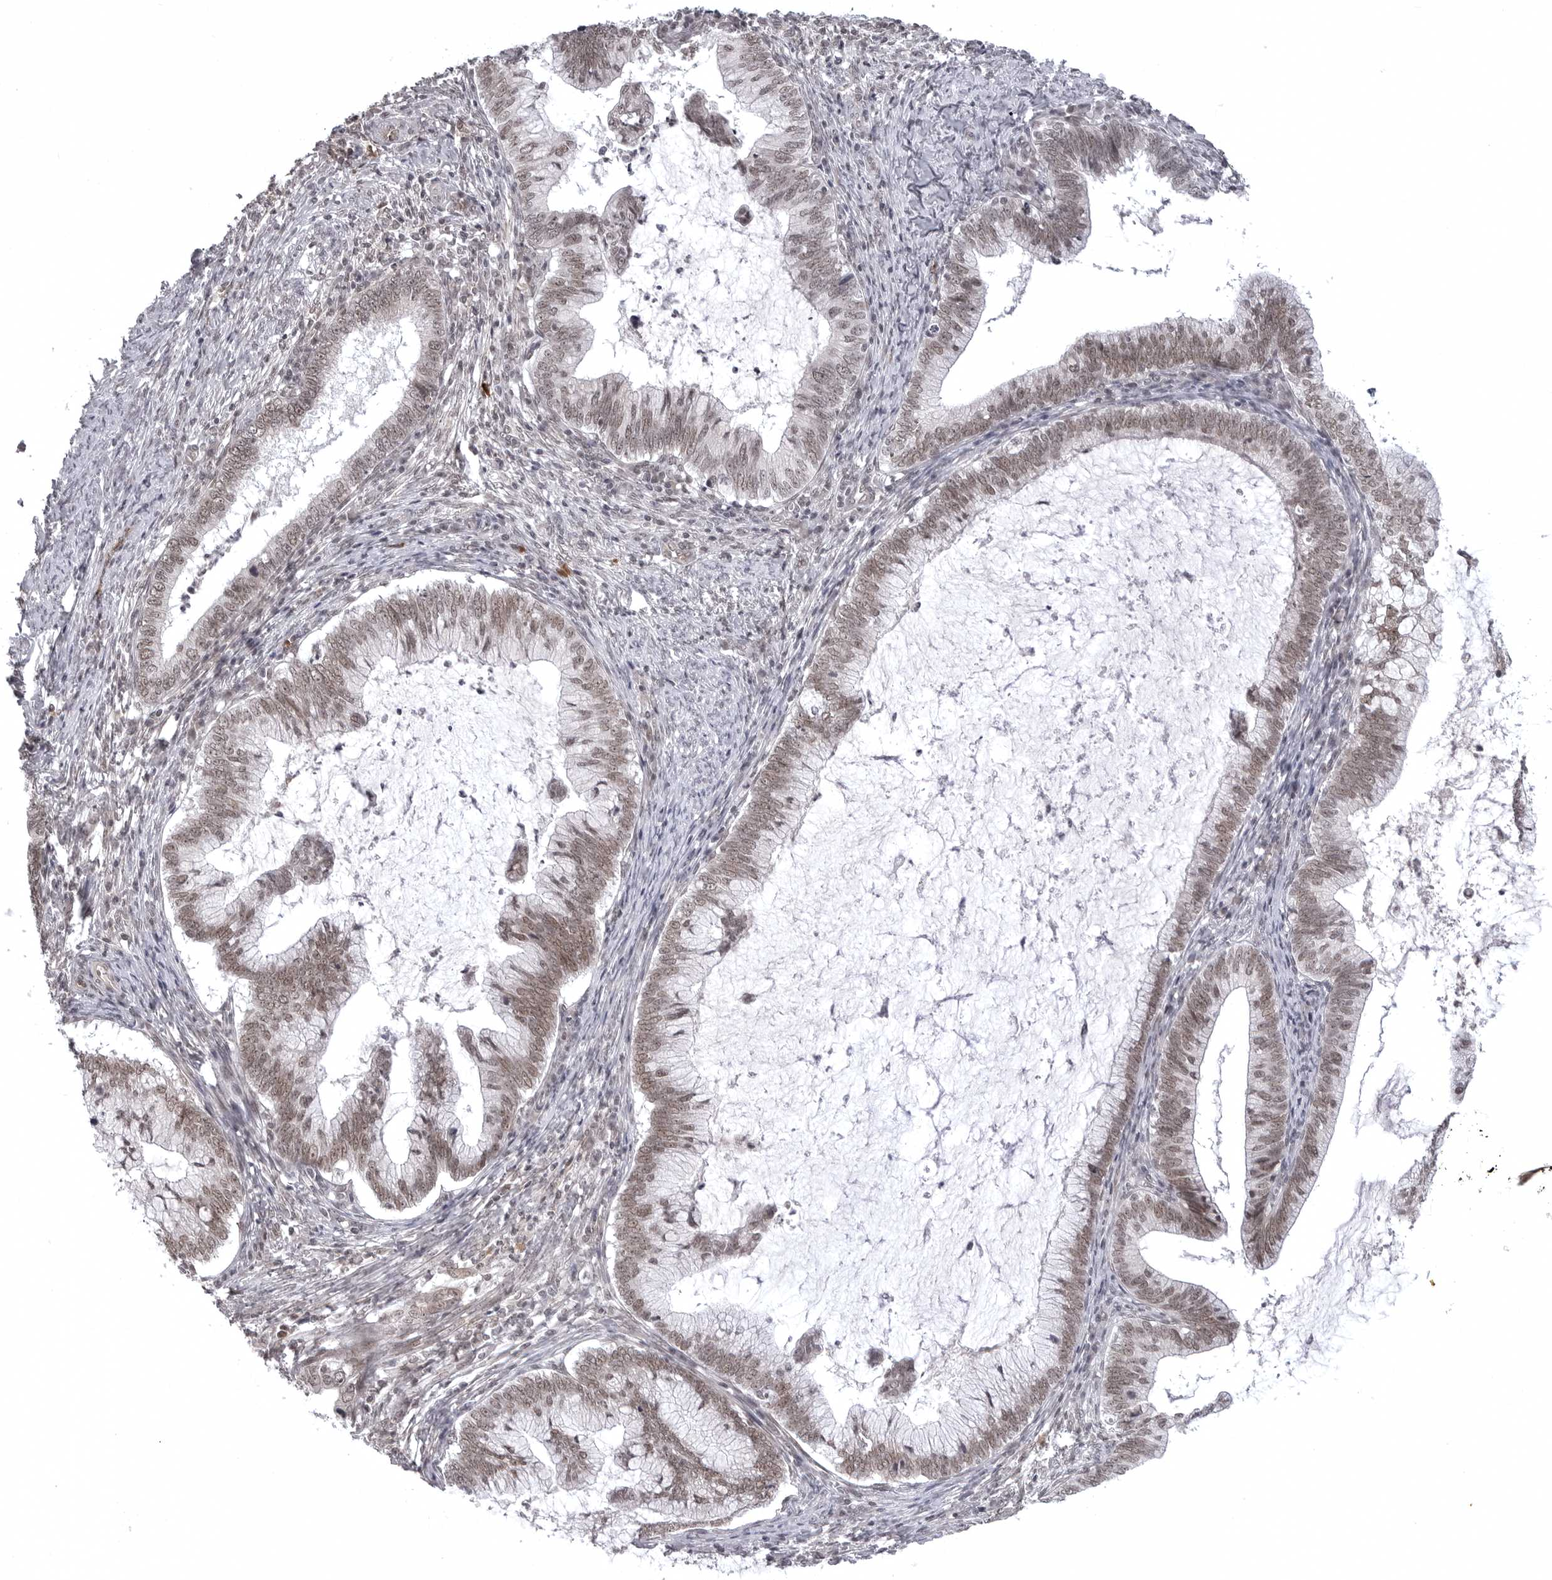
{"staining": {"intensity": "moderate", "quantity": "25%-75%", "location": "nuclear"}, "tissue": "cervical cancer", "cell_type": "Tumor cells", "image_type": "cancer", "snomed": [{"axis": "morphology", "description": "Adenocarcinoma, NOS"}, {"axis": "topography", "description": "Cervix"}], "caption": "Immunohistochemistry (IHC) micrograph of neoplastic tissue: human adenocarcinoma (cervical) stained using immunohistochemistry demonstrates medium levels of moderate protein expression localized specifically in the nuclear of tumor cells, appearing as a nuclear brown color.", "gene": "PHF3", "patient": {"sex": "female", "age": 36}}